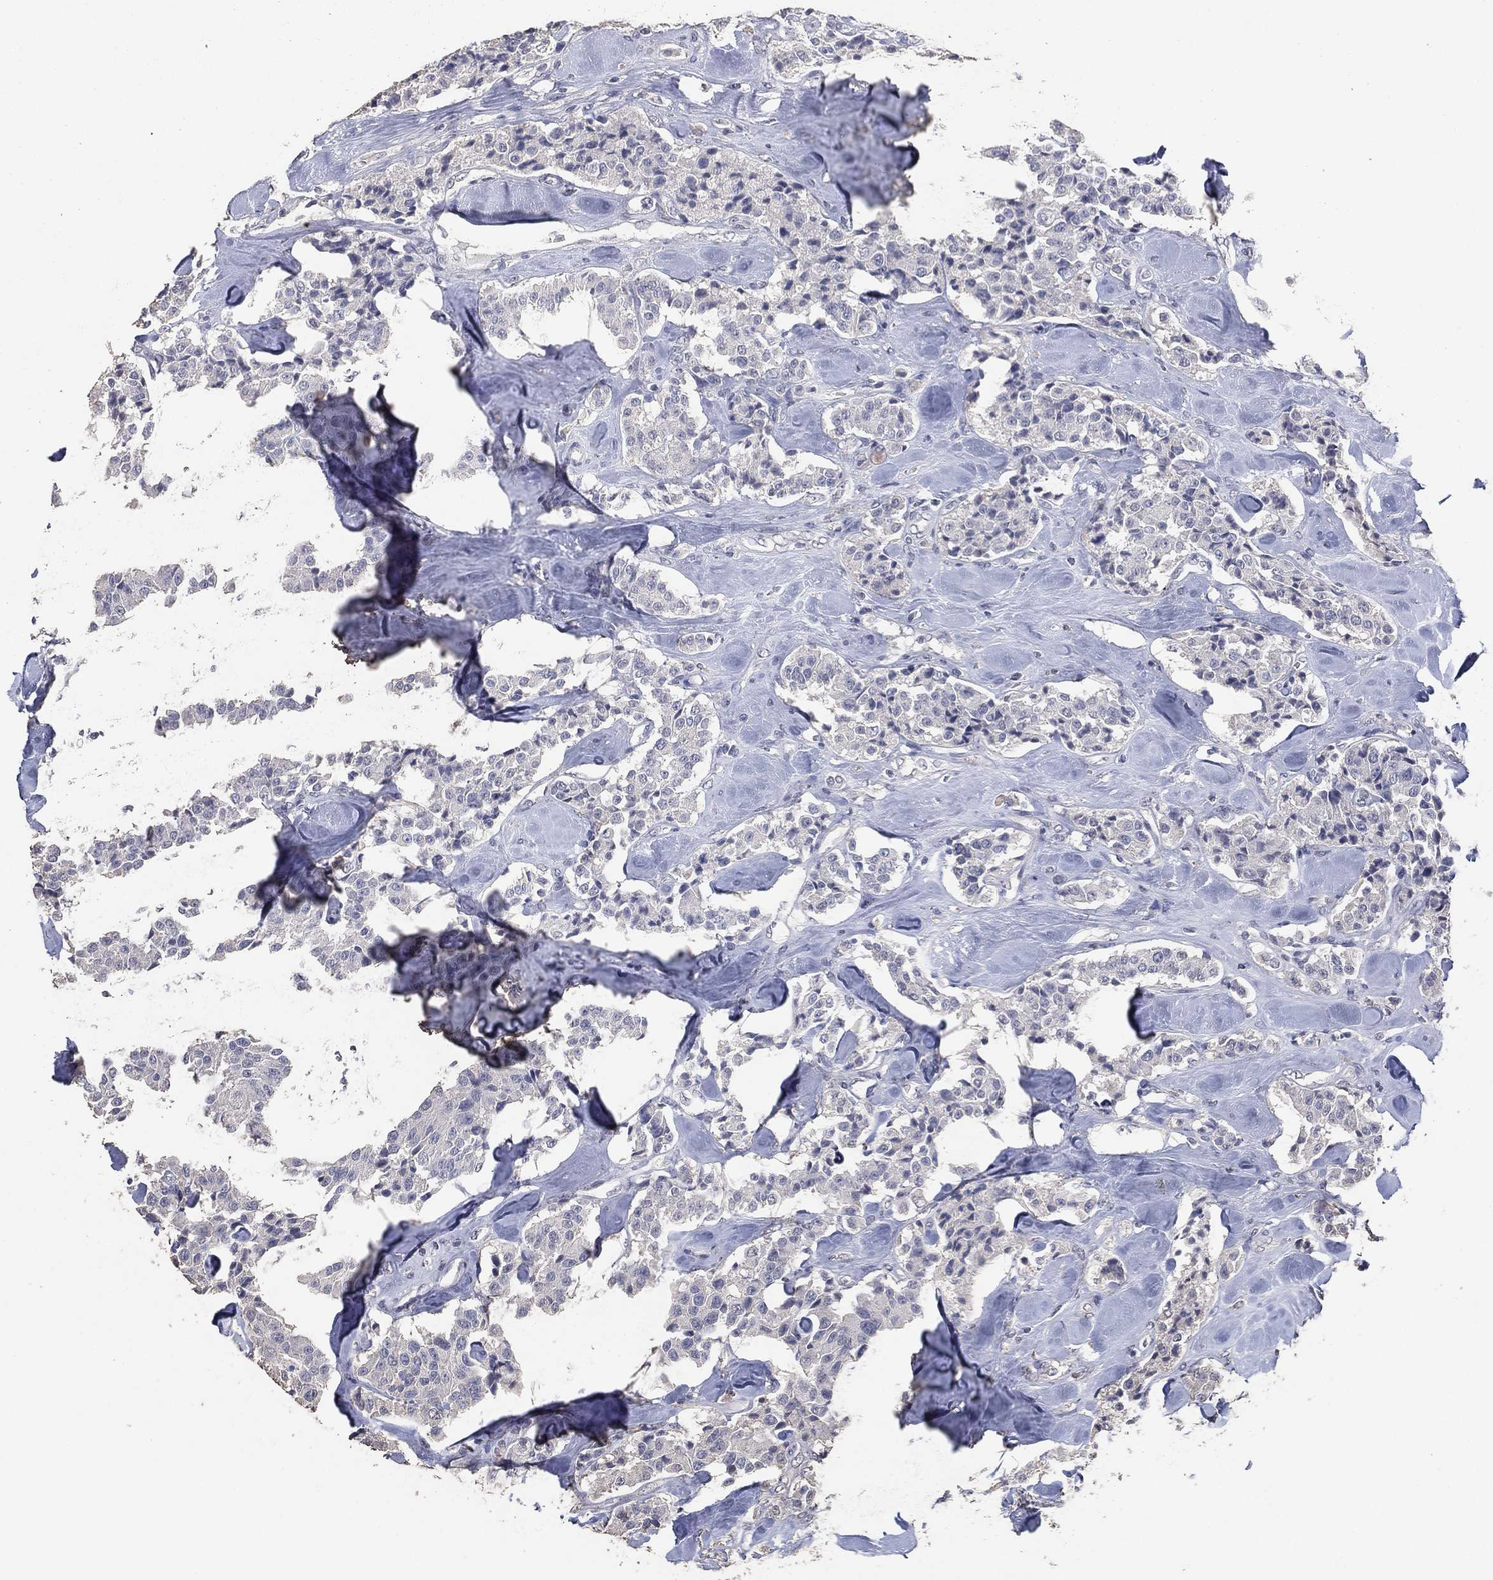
{"staining": {"intensity": "negative", "quantity": "none", "location": "none"}, "tissue": "carcinoid", "cell_type": "Tumor cells", "image_type": "cancer", "snomed": [{"axis": "morphology", "description": "Carcinoid, malignant, NOS"}, {"axis": "topography", "description": "Pancreas"}], "caption": "Tumor cells are negative for brown protein staining in malignant carcinoid. The staining was performed using DAB to visualize the protein expression in brown, while the nuclei were stained in blue with hematoxylin (Magnification: 20x).", "gene": "DSG1", "patient": {"sex": "male", "age": 41}}